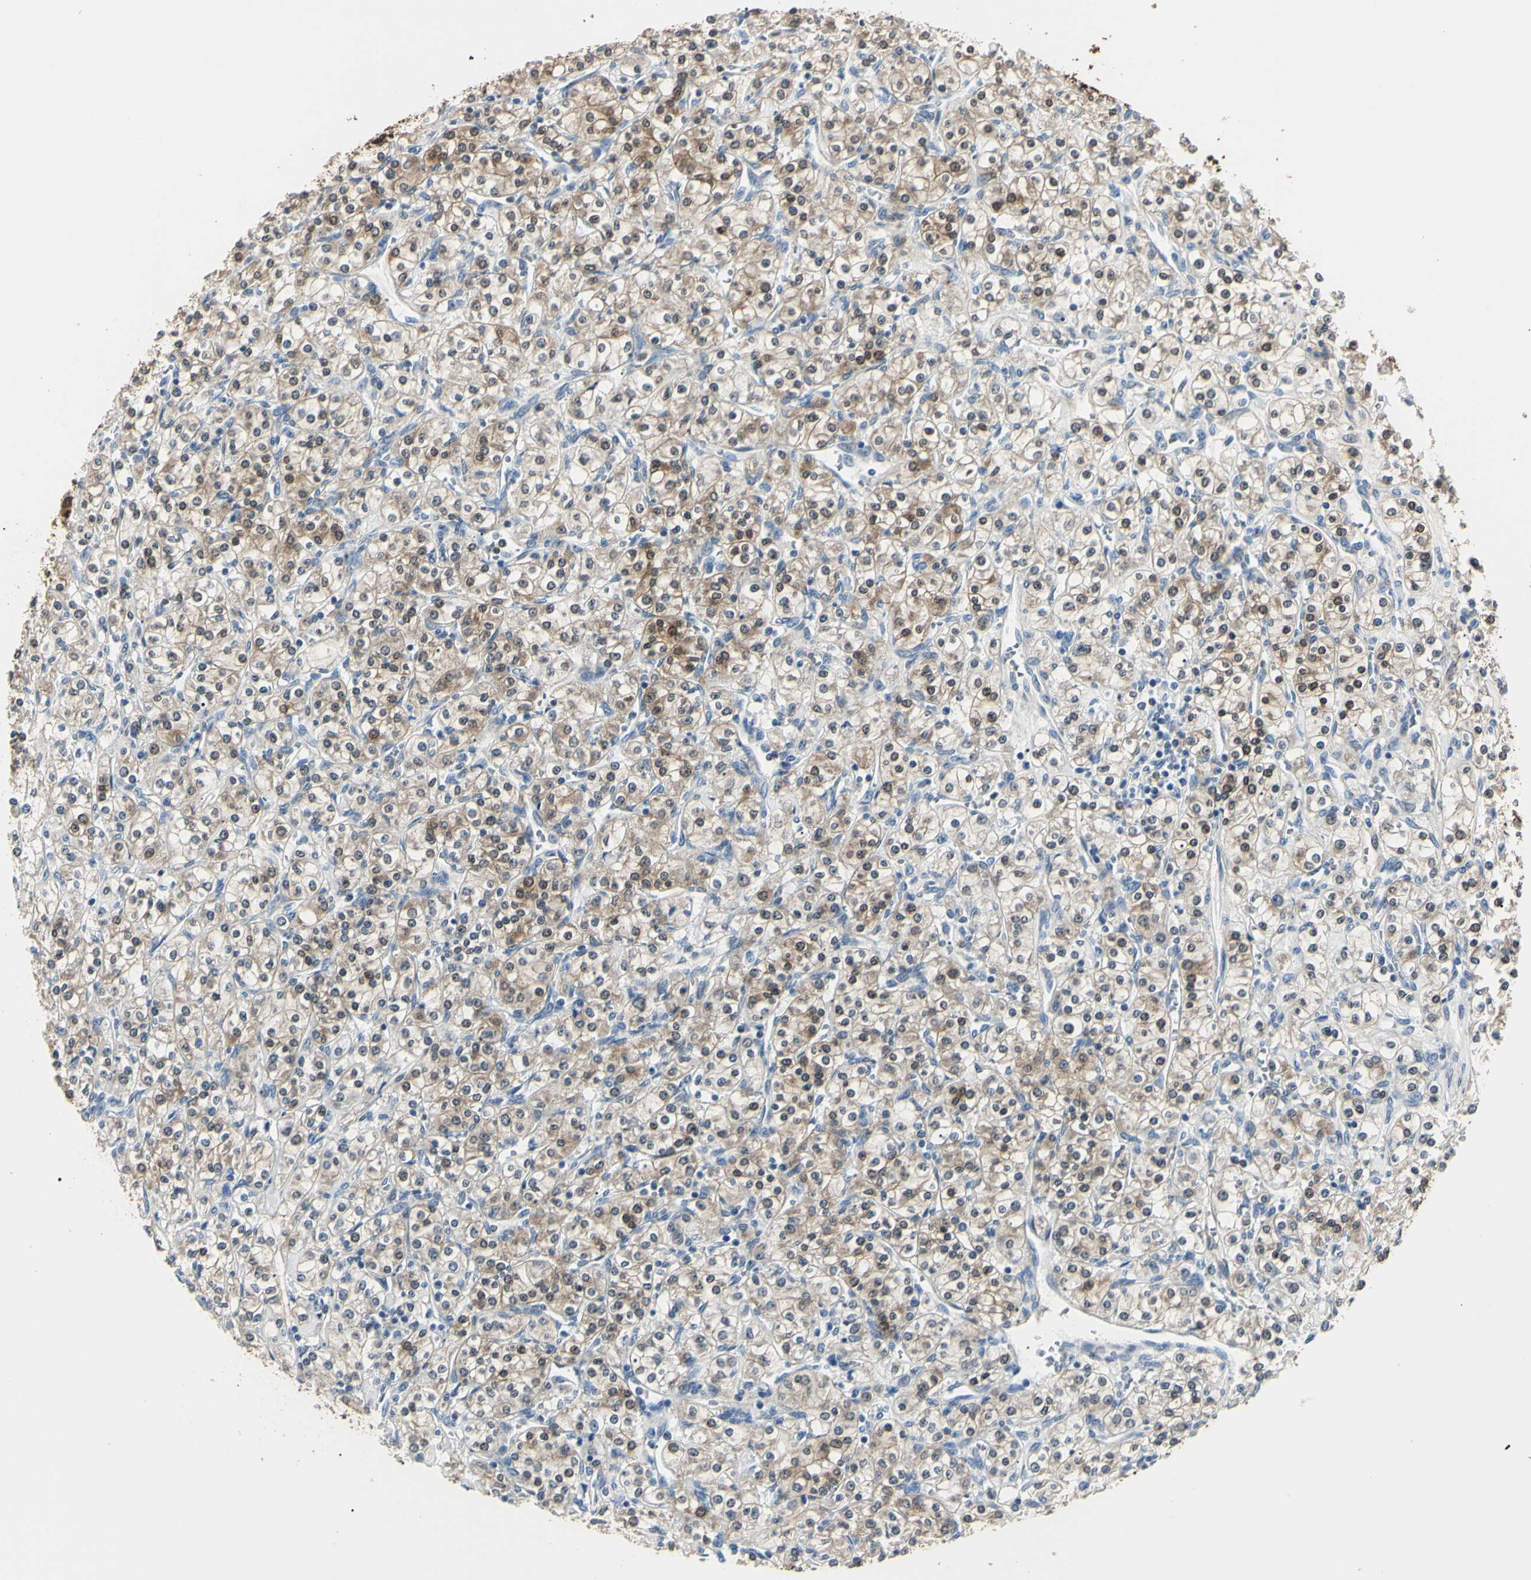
{"staining": {"intensity": "weak", "quantity": "<25%", "location": "cytoplasmic/membranous,nuclear"}, "tissue": "renal cancer", "cell_type": "Tumor cells", "image_type": "cancer", "snomed": [{"axis": "morphology", "description": "Adenocarcinoma, NOS"}, {"axis": "topography", "description": "Kidney"}], "caption": "Tumor cells show no significant protein staining in renal adenocarcinoma.", "gene": "AKR1C3", "patient": {"sex": "male", "age": 77}}